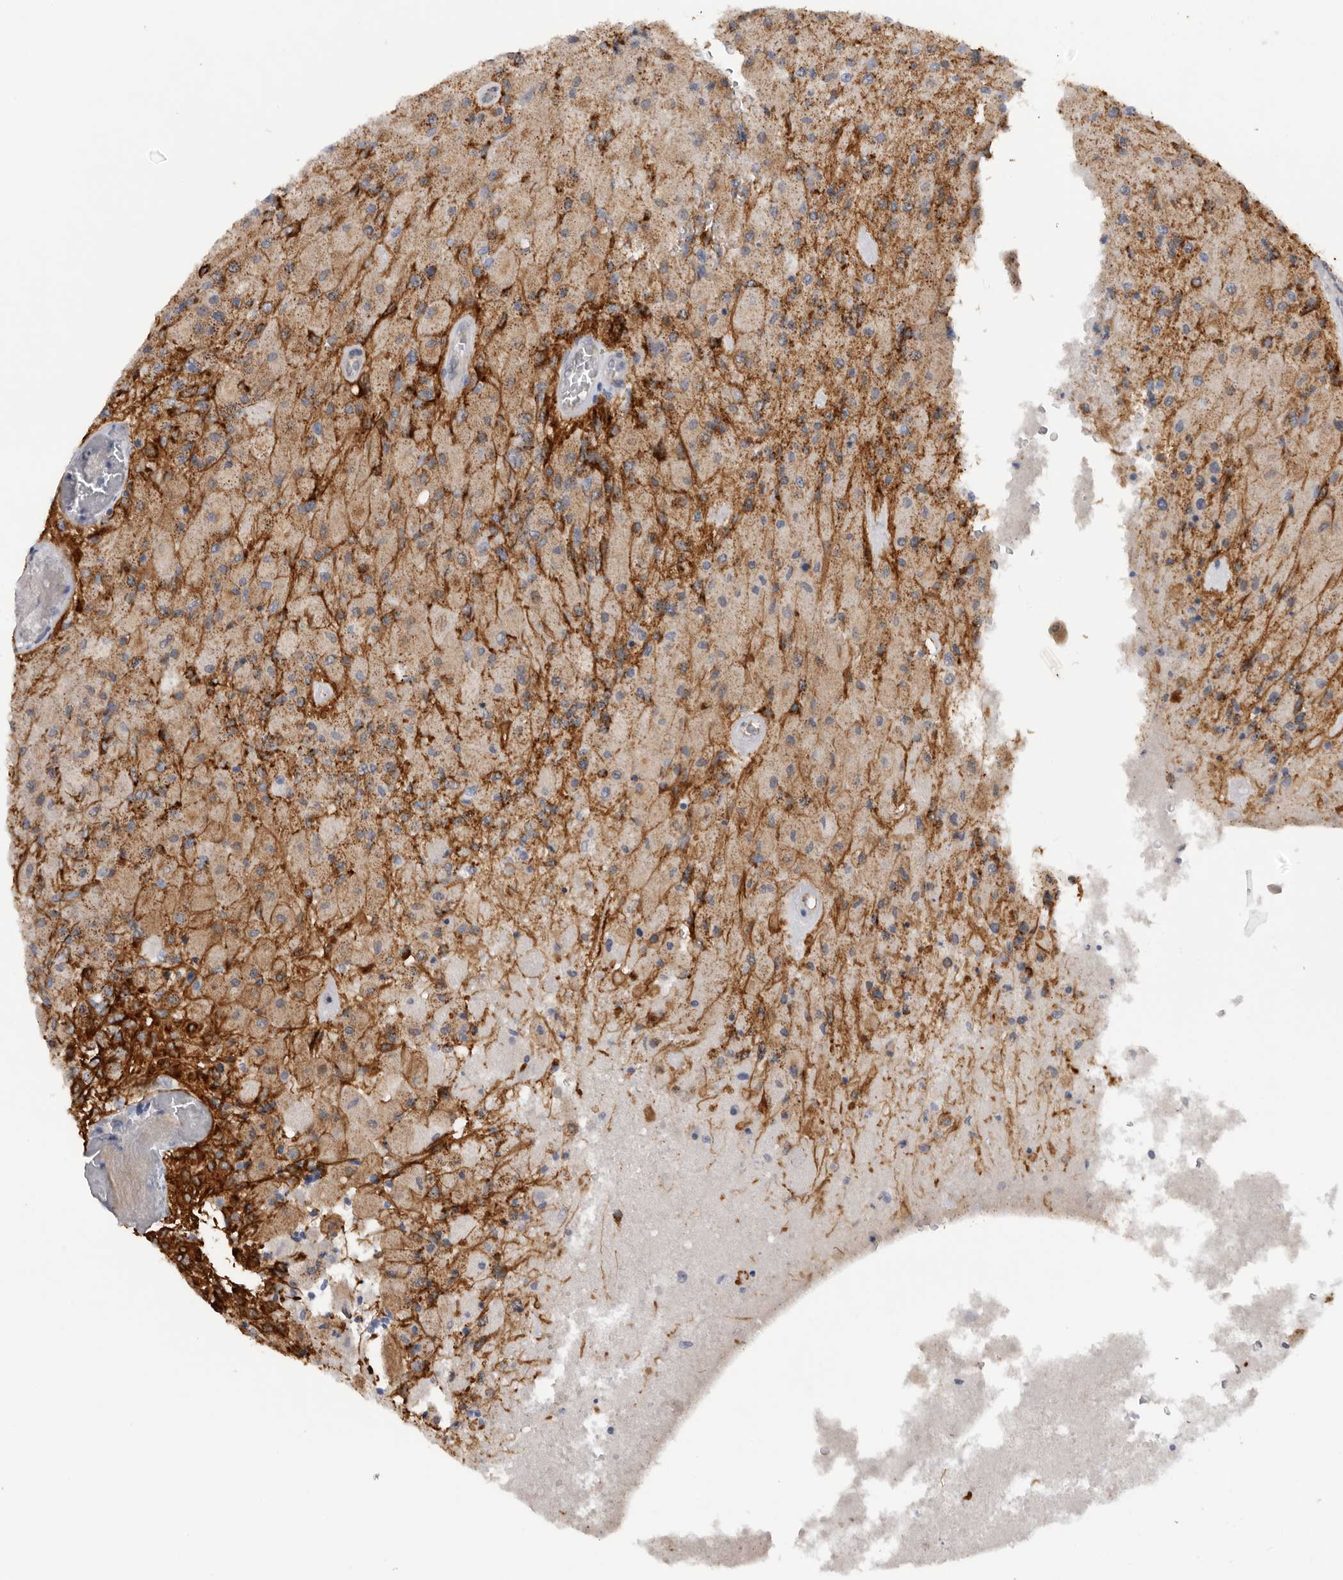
{"staining": {"intensity": "weak", "quantity": "25%-75%", "location": "cytoplasmic/membranous"}, "tissue": "glioma", "cell_type": "Tumor cells", "image_type": "cancer", "snomed": [{"axis": "morphology", "description": "Normal tissue, NOS"}, {"axis": "morphology", "description": "Glioma, malignant, High grade"}, {"axis": "topography", "description": "Cerebral cortex"}], "caption": "Glioma stained for a protein displays weak cytoplasmic/membranous positivity in tumor cells.", "gene": "DYRK2", "patient": {"sex": "male", "age": 77}}